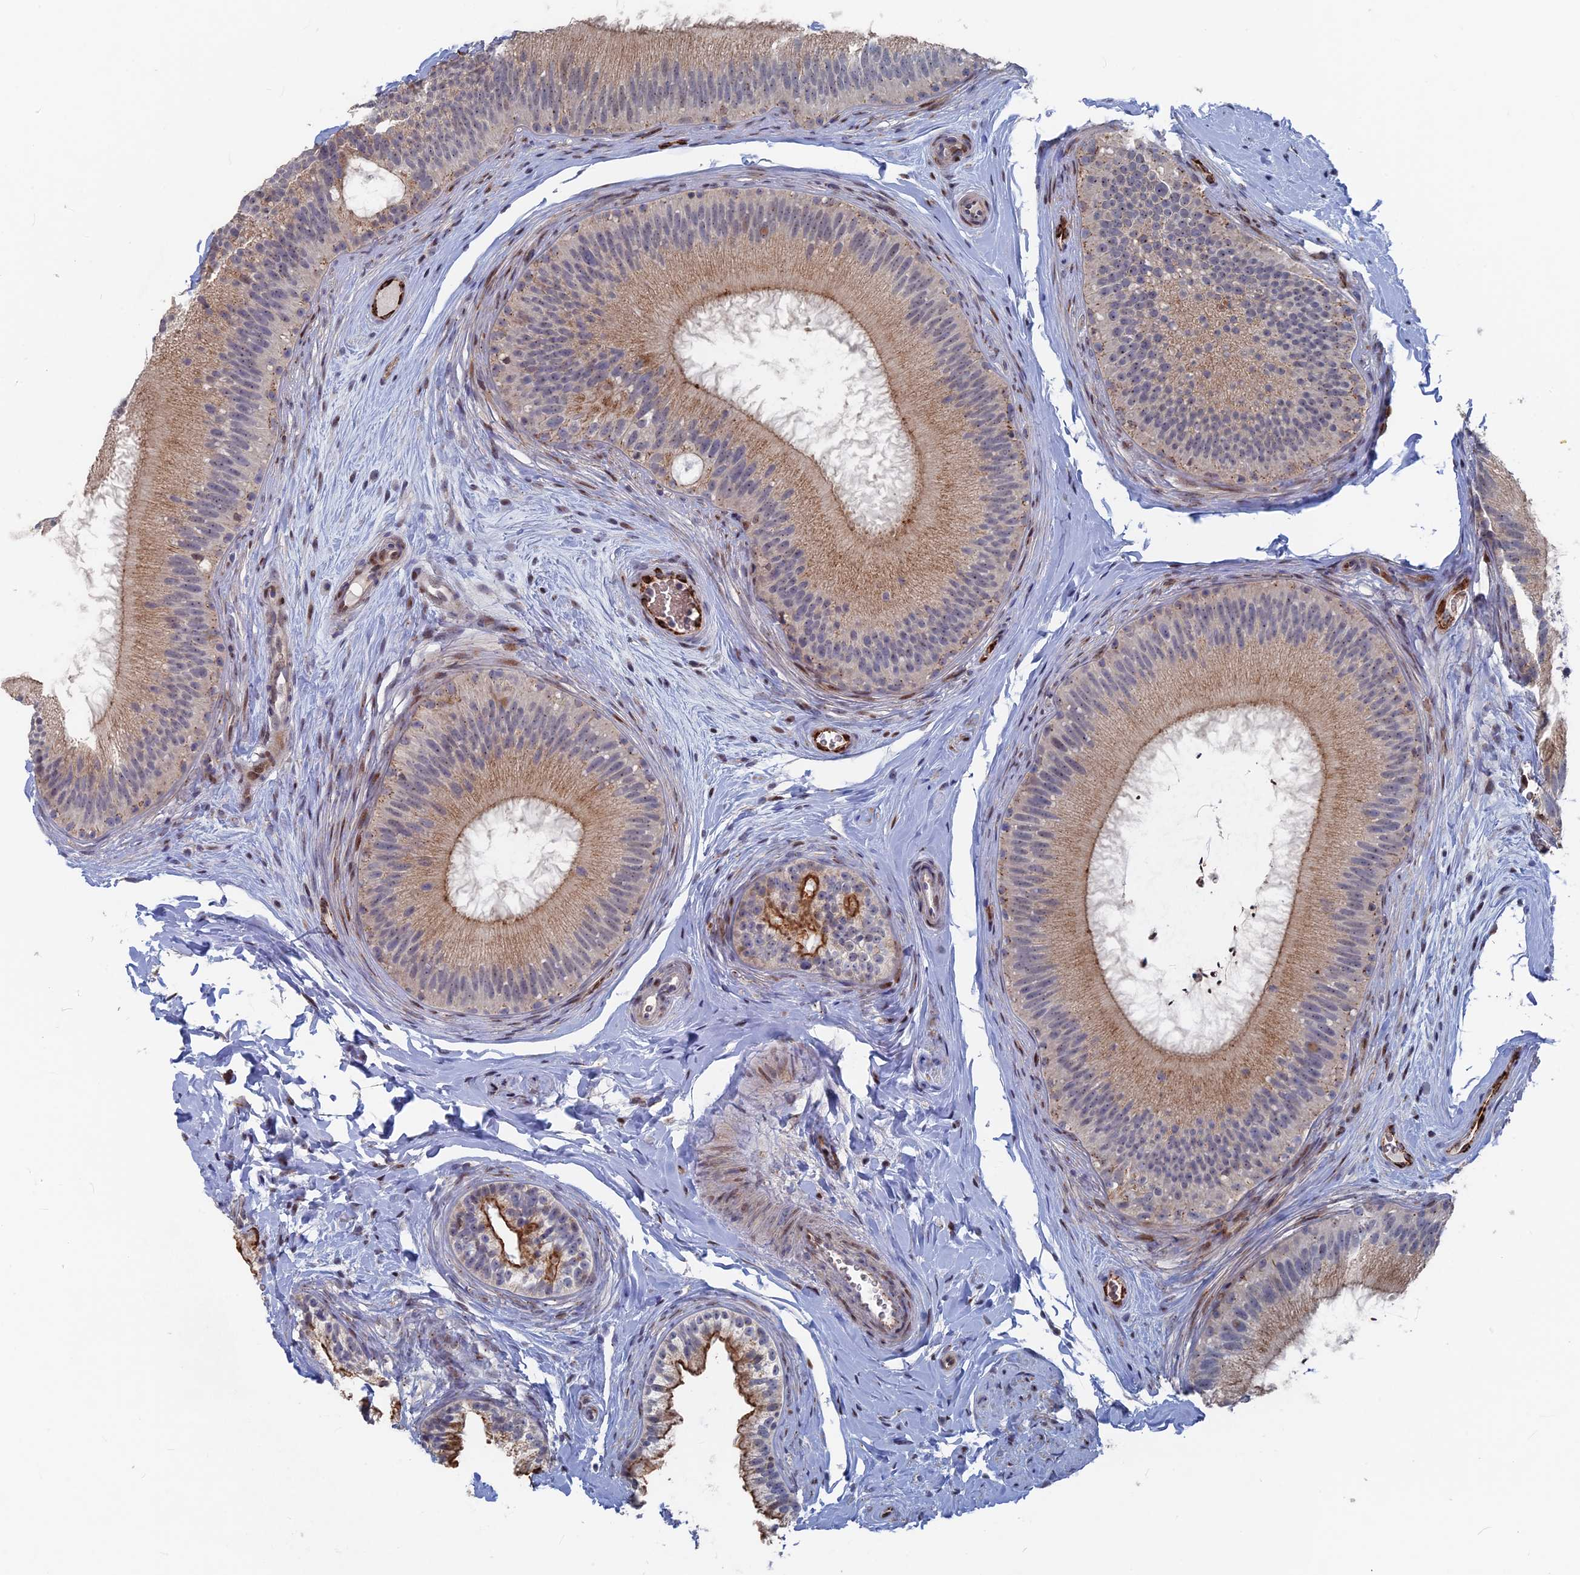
{"staining": {"intensity": "moderate", "quantity": "25%-75%", "location": "cytoplasmic/membranous"}, "tissue": "epididymis", "cell_type": "Glandular cells", "image_type": "normal", "snomed": [{"axis": "morphology", "description": "Normal tissue, NOS"}, {"axis": "topography", "description": "Epididymis"}], "caption": "A photomicrograph showing moderate cytoplasmic/membranous staining in about 25%-75% of glandular cells in normal epididymis, as visualized by brown immunohistochemical staining.", "gene": "SH3D21", "patient": {"sex": "male", "age": 45}}